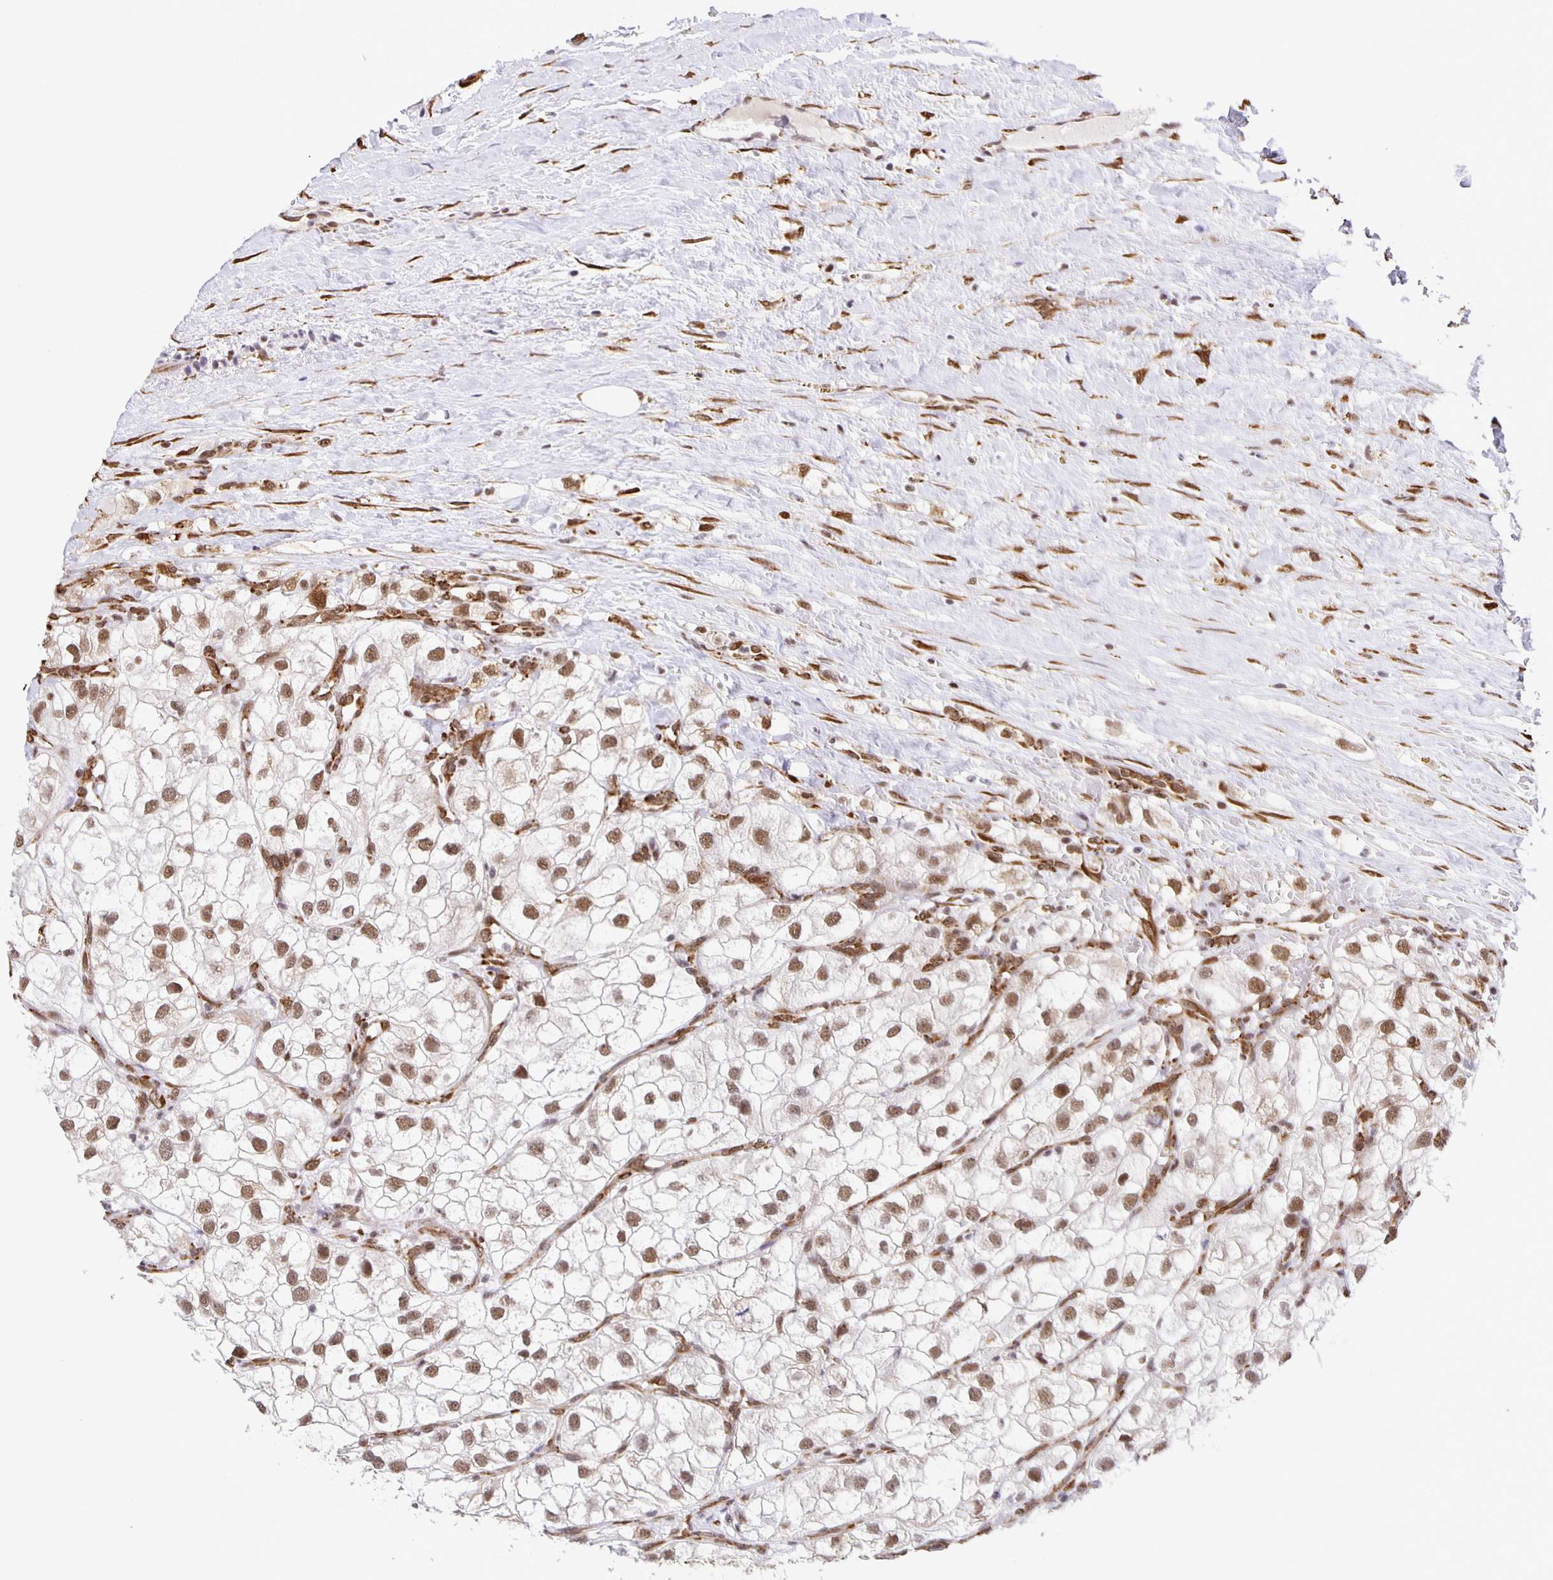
{"staining": {"intensity": "moderate", "quantity": ">75%", "location": "nuclear"}, "tissue": "renal cancer", "cell_type": "Tumor cells", "image_type": "cancer", "snomed": [{"axis": "morphology", "description": "Adenocarcinoma, NOS"}, {"axis": "topography", "description": "Kidney"}], "caption": "This histopathology image displays renal cancer stained with immunohistochemistry (IHC) to label a protein in brown. The nuclear of tumor cells show moderate positivity for the protein. Nuclei are counter-stained blue.", "gene": "ZRANB2", "patient": {"sex": "male", "age": 59}}